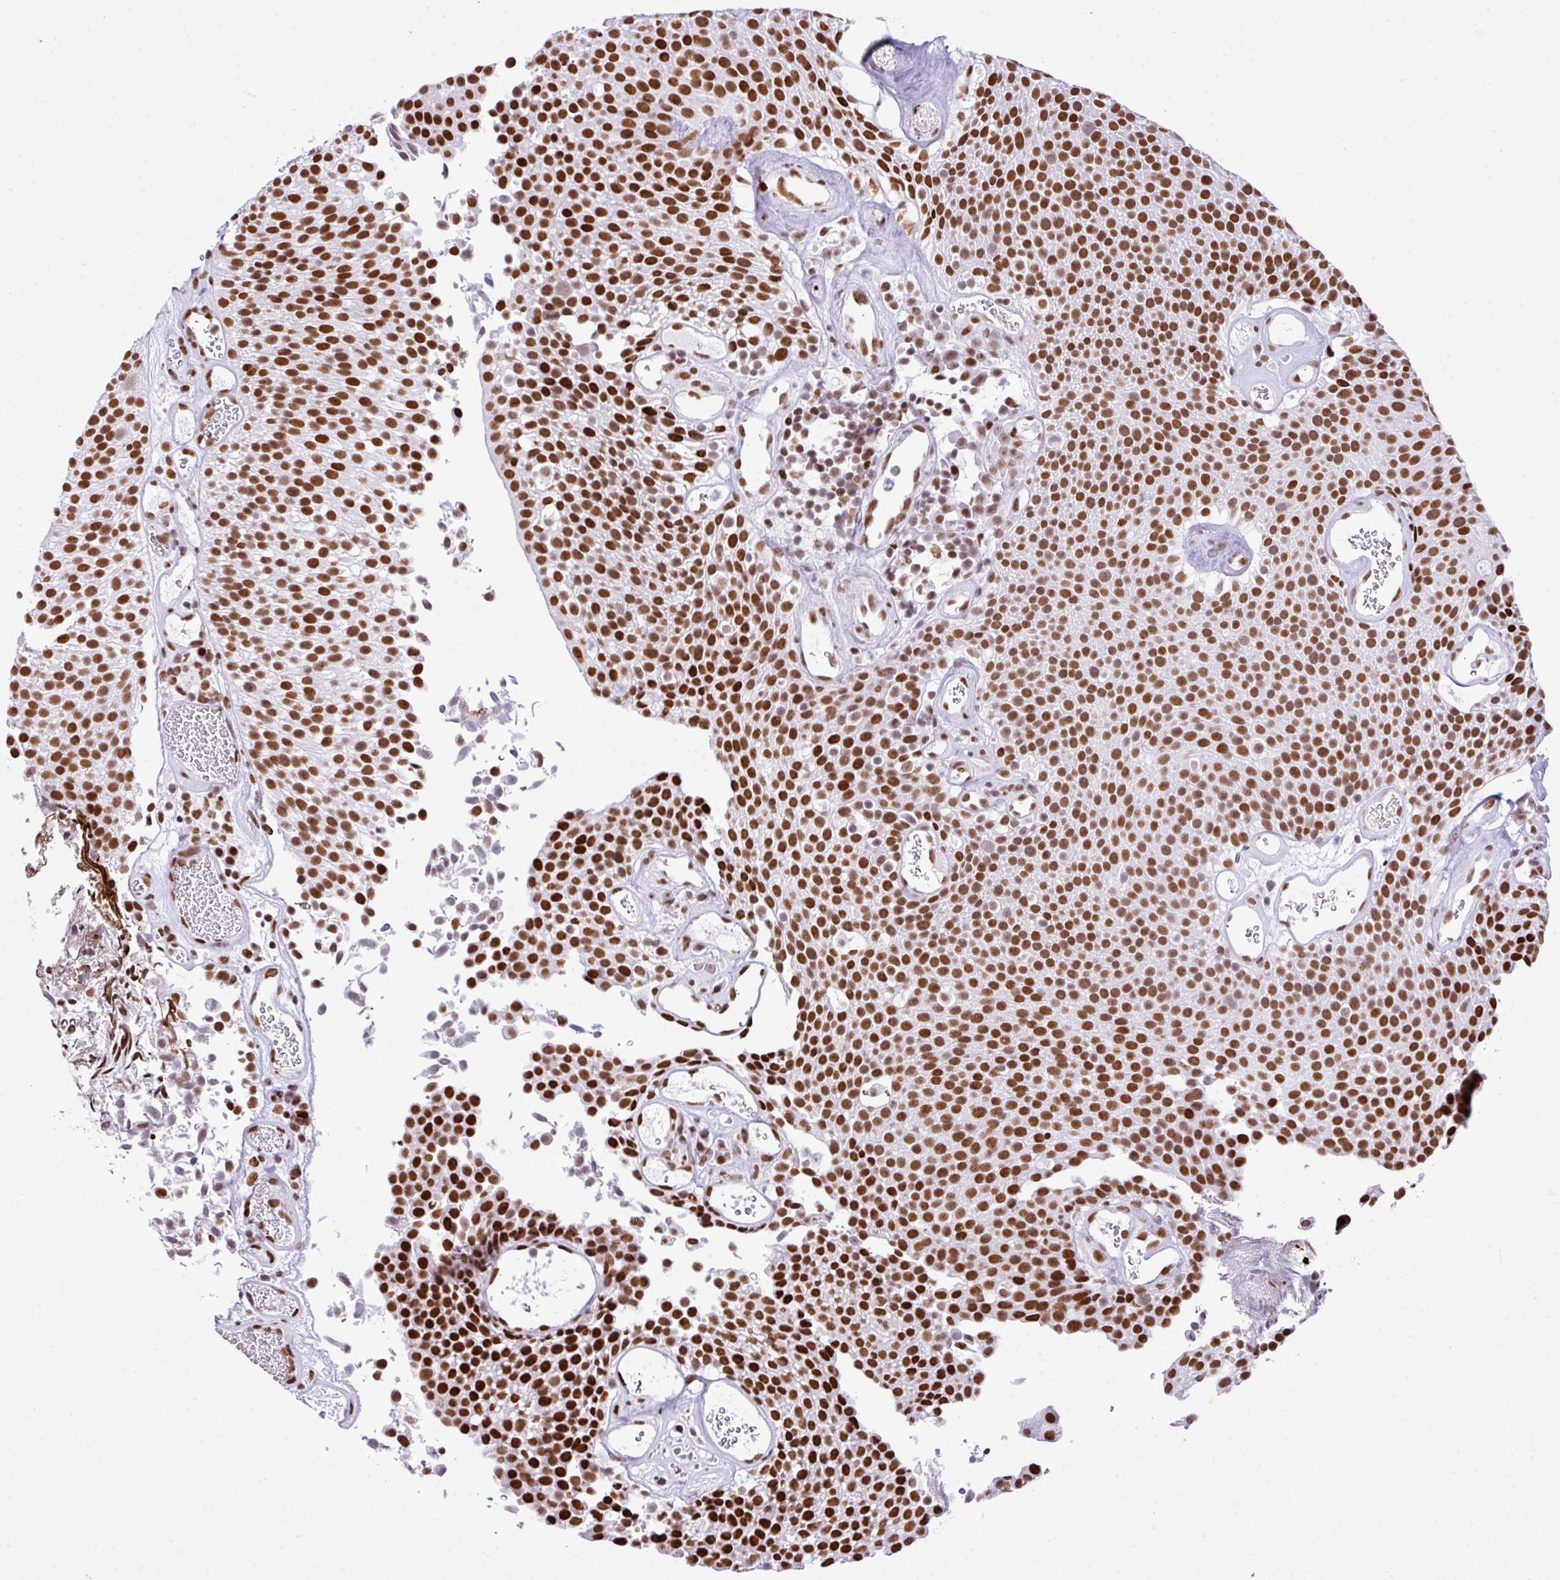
{"staining": {"intensity": "moderate", "quantity": ">75%", "location": "nuclear"}, "tissue": "urothelial cancer", "cell_type": "Tumor cells", "image_type": "cancer", "snomed": [{"axis": "morphology", "description": "Urothelial carcinoma, Low grade"}, {"axis": "topography", "description": "Urinary bladder"}], "caption": "Tumor cells reveal moderate nuclear expression in approximately >75% of cells in urothelial cancer.", "gene": "RARG", "patient": {"sex": "female", "age": 79}}